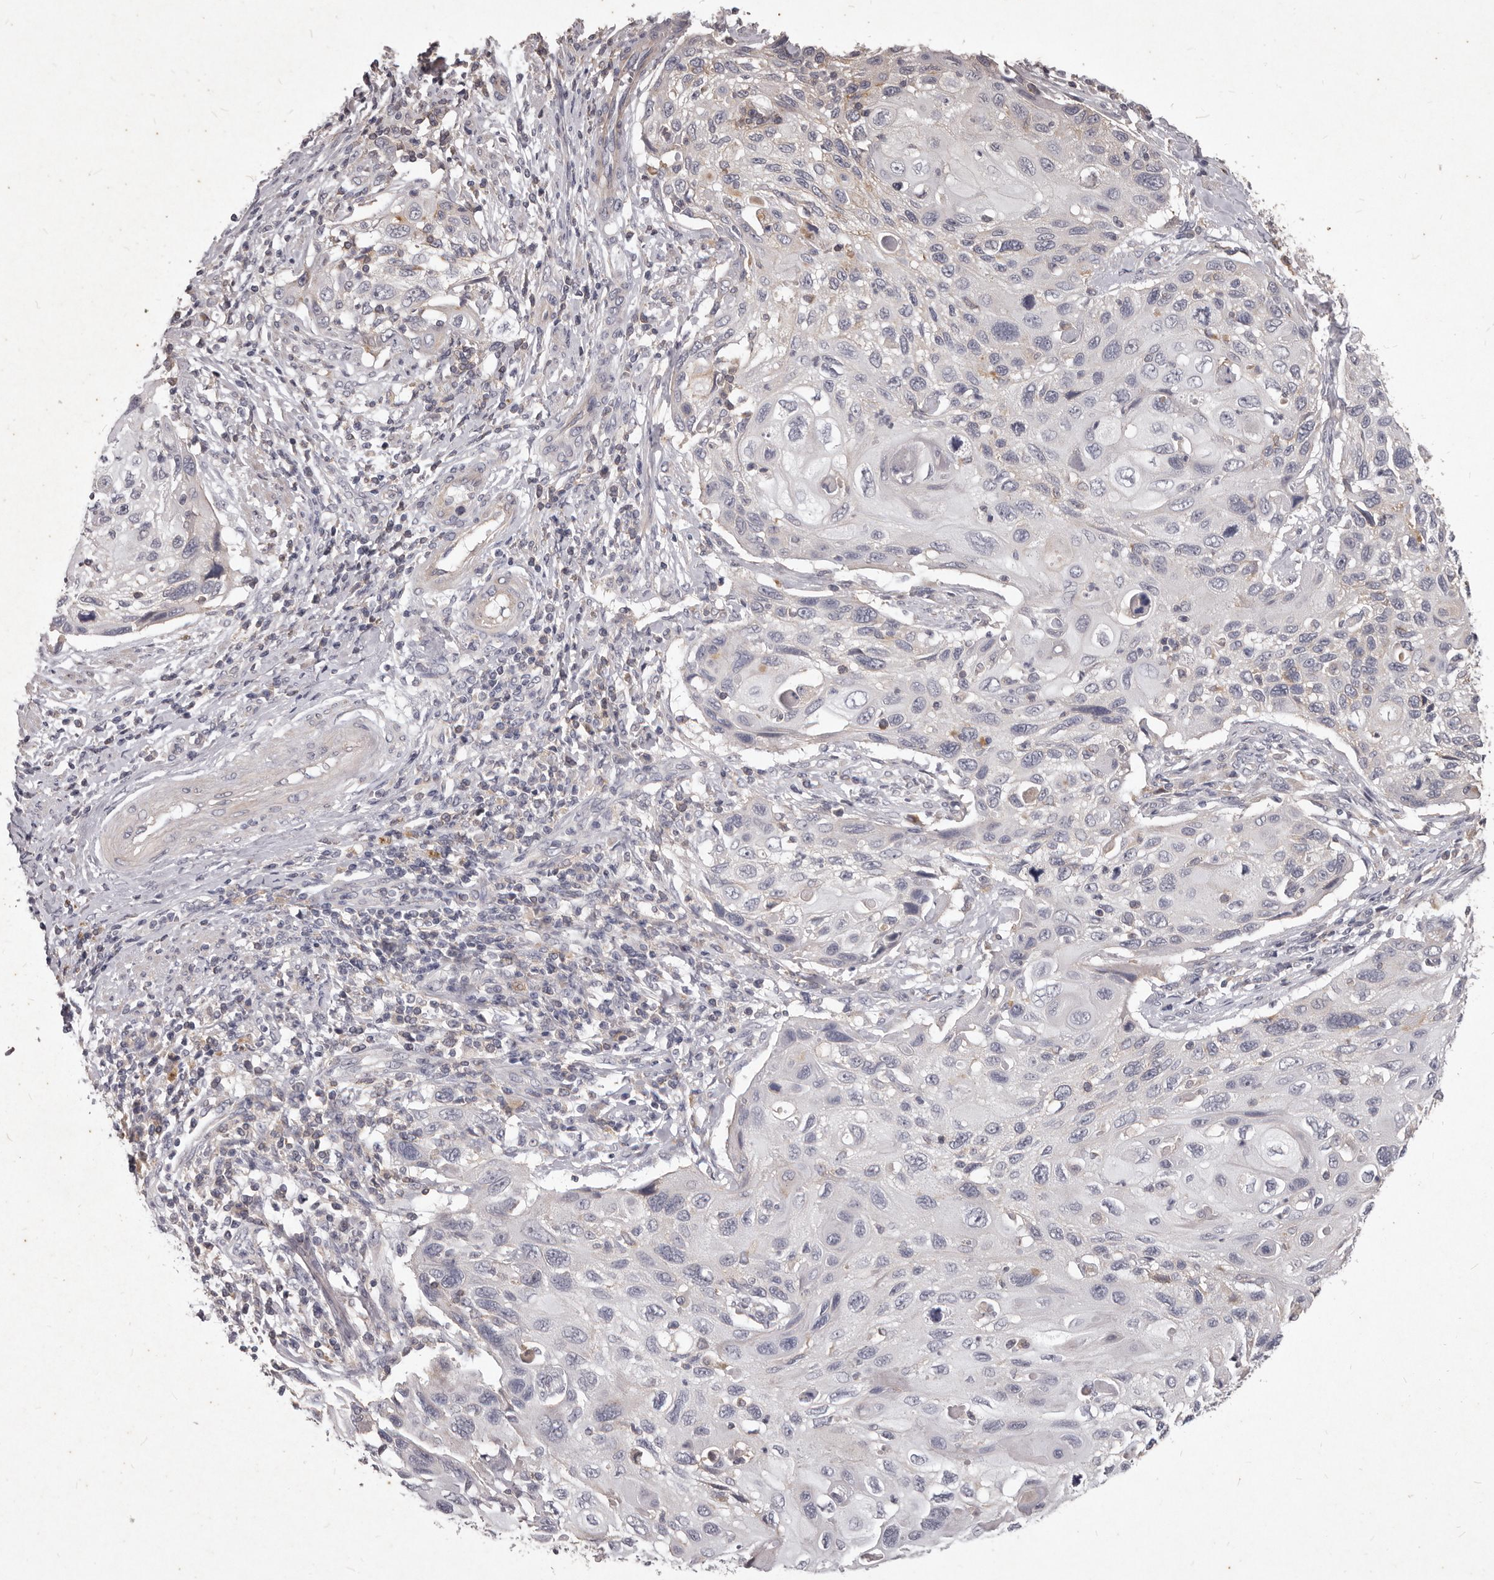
{"staining": {"intensity": "weak", "quantity": "<25%", "location": "cytoplasmic/membranous"}, "tissue": "cervical cancer", "cell_type": "Tumor cells", "image_type": "cancer", "snomed": [{"axis": "morphology", "description": "Squamous cell carcinoma, NOS"}, {"axis": "topography", "description": "Cervix"}], "caption": "High power microscopy histopathology image of an immunohistochemistry image of cervical squamous cell carcinoma, revealing no significant positivity in tumor cells.", "gene": "GPRC5C", "patient": {"sex": "female", "age": 70}}